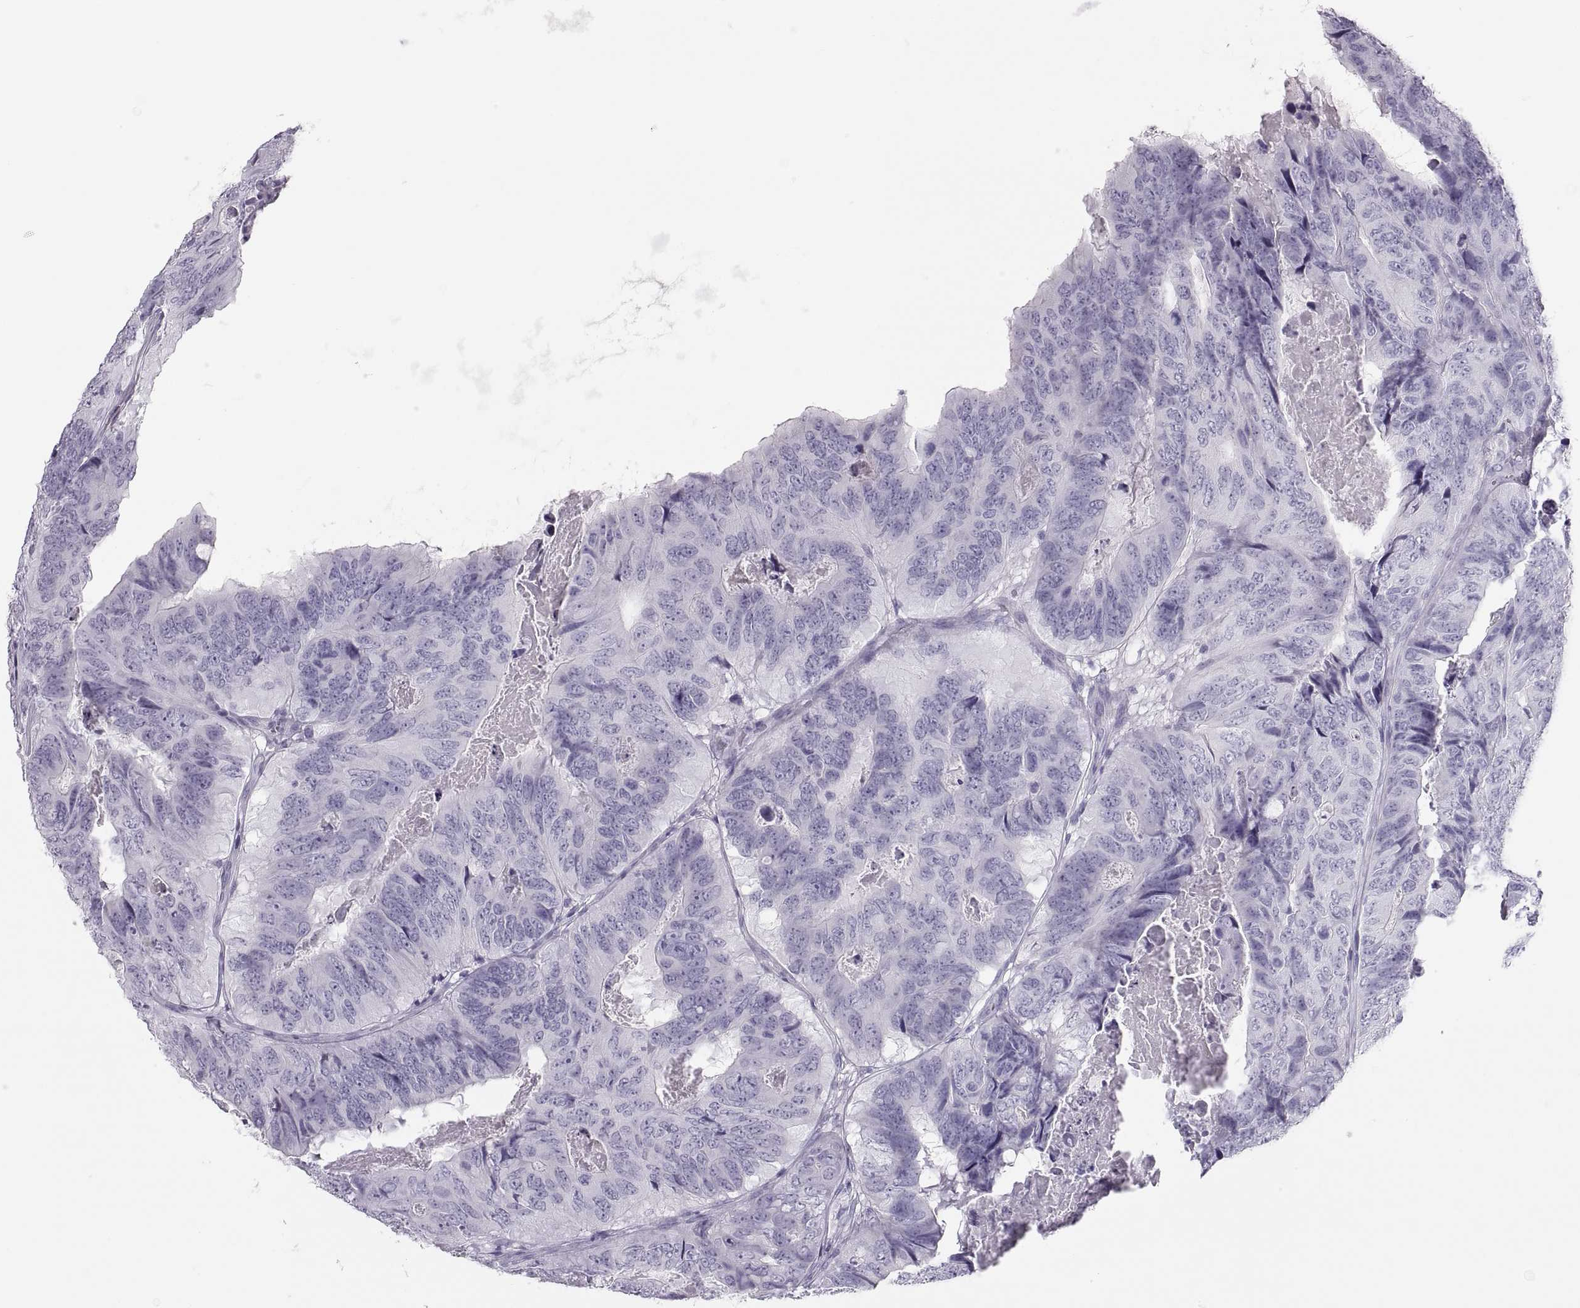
{"staining": {"intensity": "negative", "quantity": "none", "location": "none"}, "tissue": "colorectal cancer", "cell_type": "Tumor cells", "image_type": "cancer", "snomed": [{"axis": "morphology", "description": "Adenocarcinoma, NOS"}, {"axis": "topography", "description": "Colon"}], "caption": "Tumor cells show no significant staining in colorectal cancer (adenocarcinoma). (DAB (3,3'-diaminobenzidine) IHC, high magnification).", "gene": "SEMG1", "patient": {"sex": "male", "age": 79}}